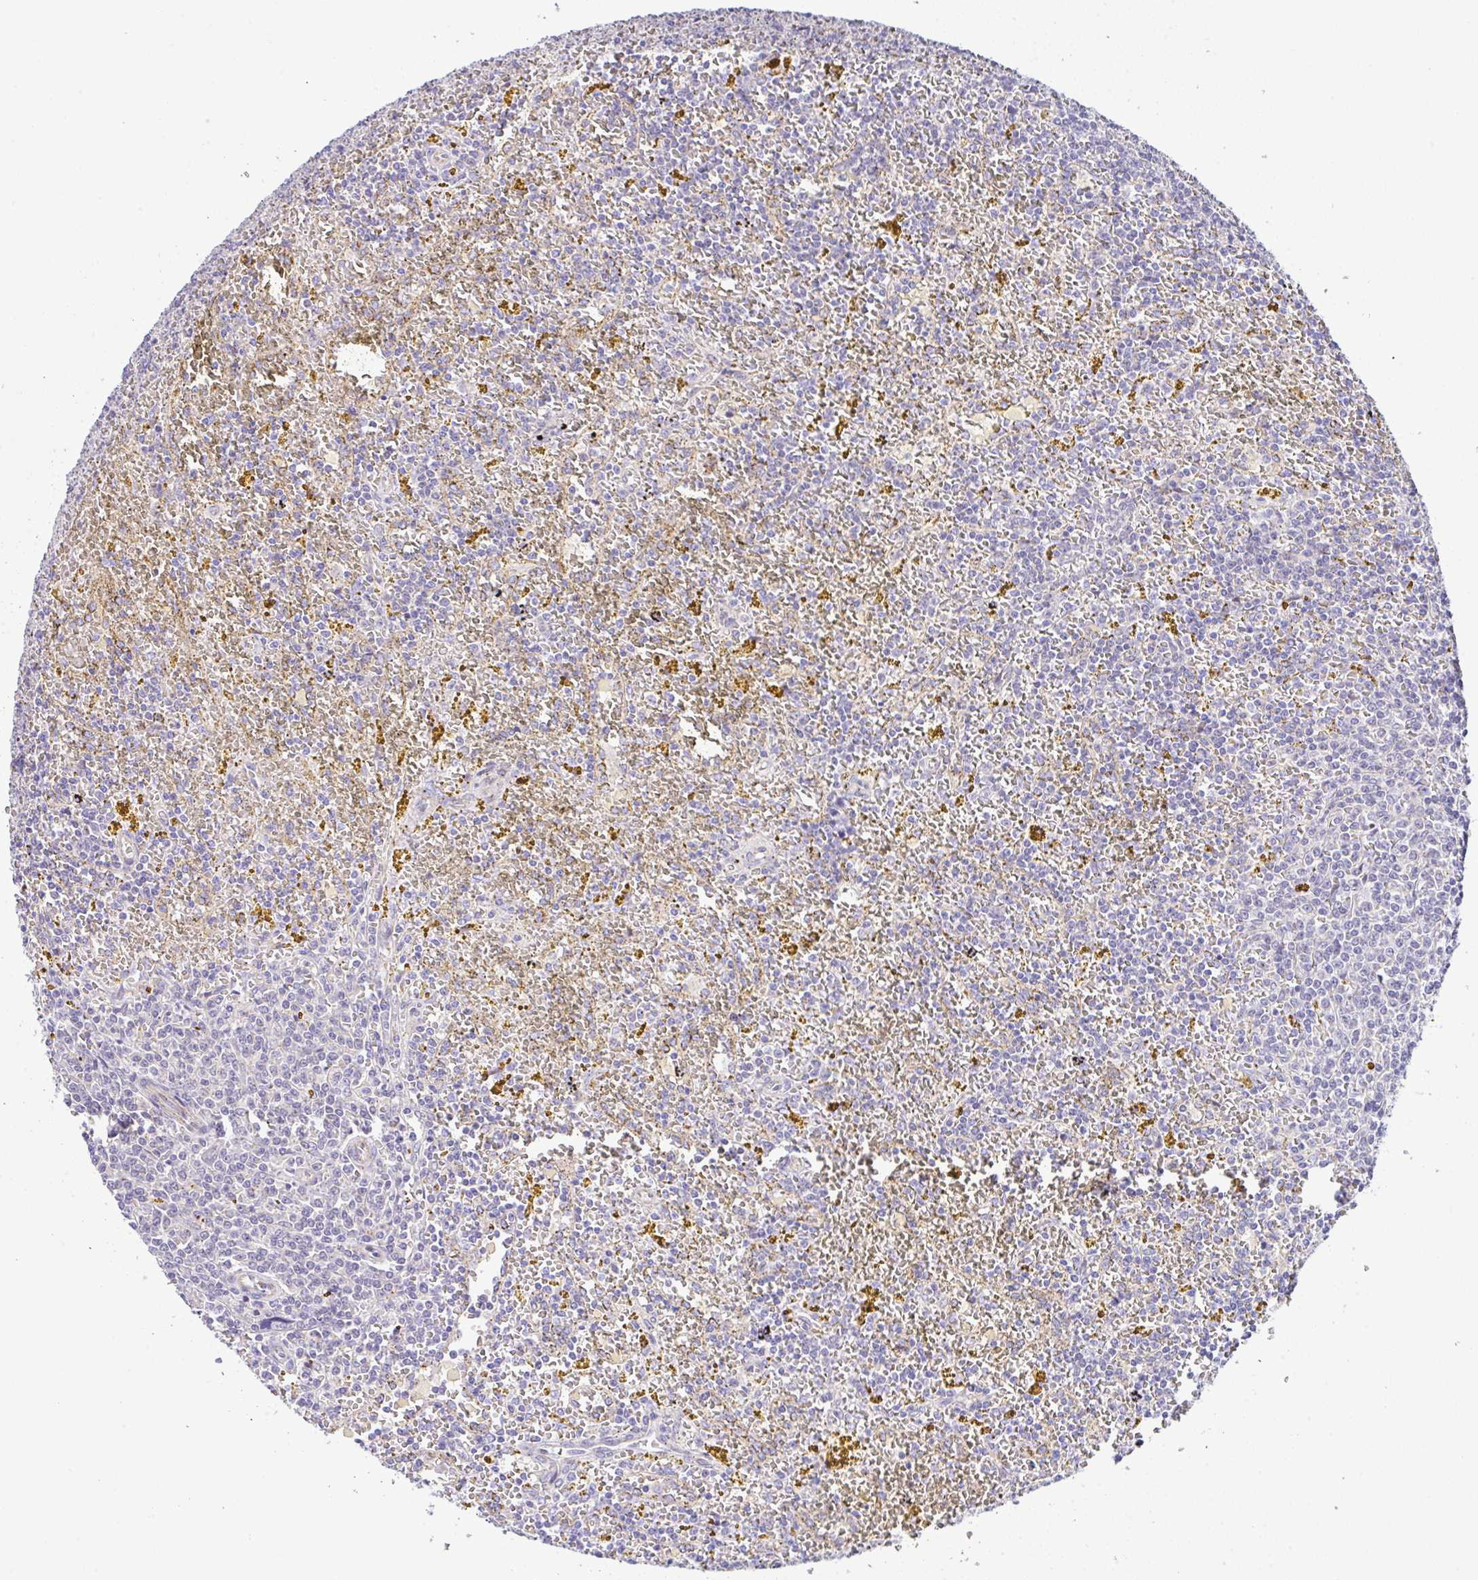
{"staining": {"intensity": "negative", "quantity": "none", "location": "none"}, "tissue": "lymphoma", "cell_type": "Tumor cells", "image_type": "cancer", "snomed": [{"axis": "morphology", "description": "Malignant lymphoma, non-Hodgkin's type, Low grade"}, {"axis": "topography", "description": "Spleen"}, {"axis": "topography", "description": "Lymph node"}], "caption": "The immunohistochemistry micrograph has no significant staining in tumor cells of malignant lymphoma, non-Hodgkin's type (low-grade) tissue.", "gene": "CGNL1", "patient": {"sex": "female", "age": 66}}